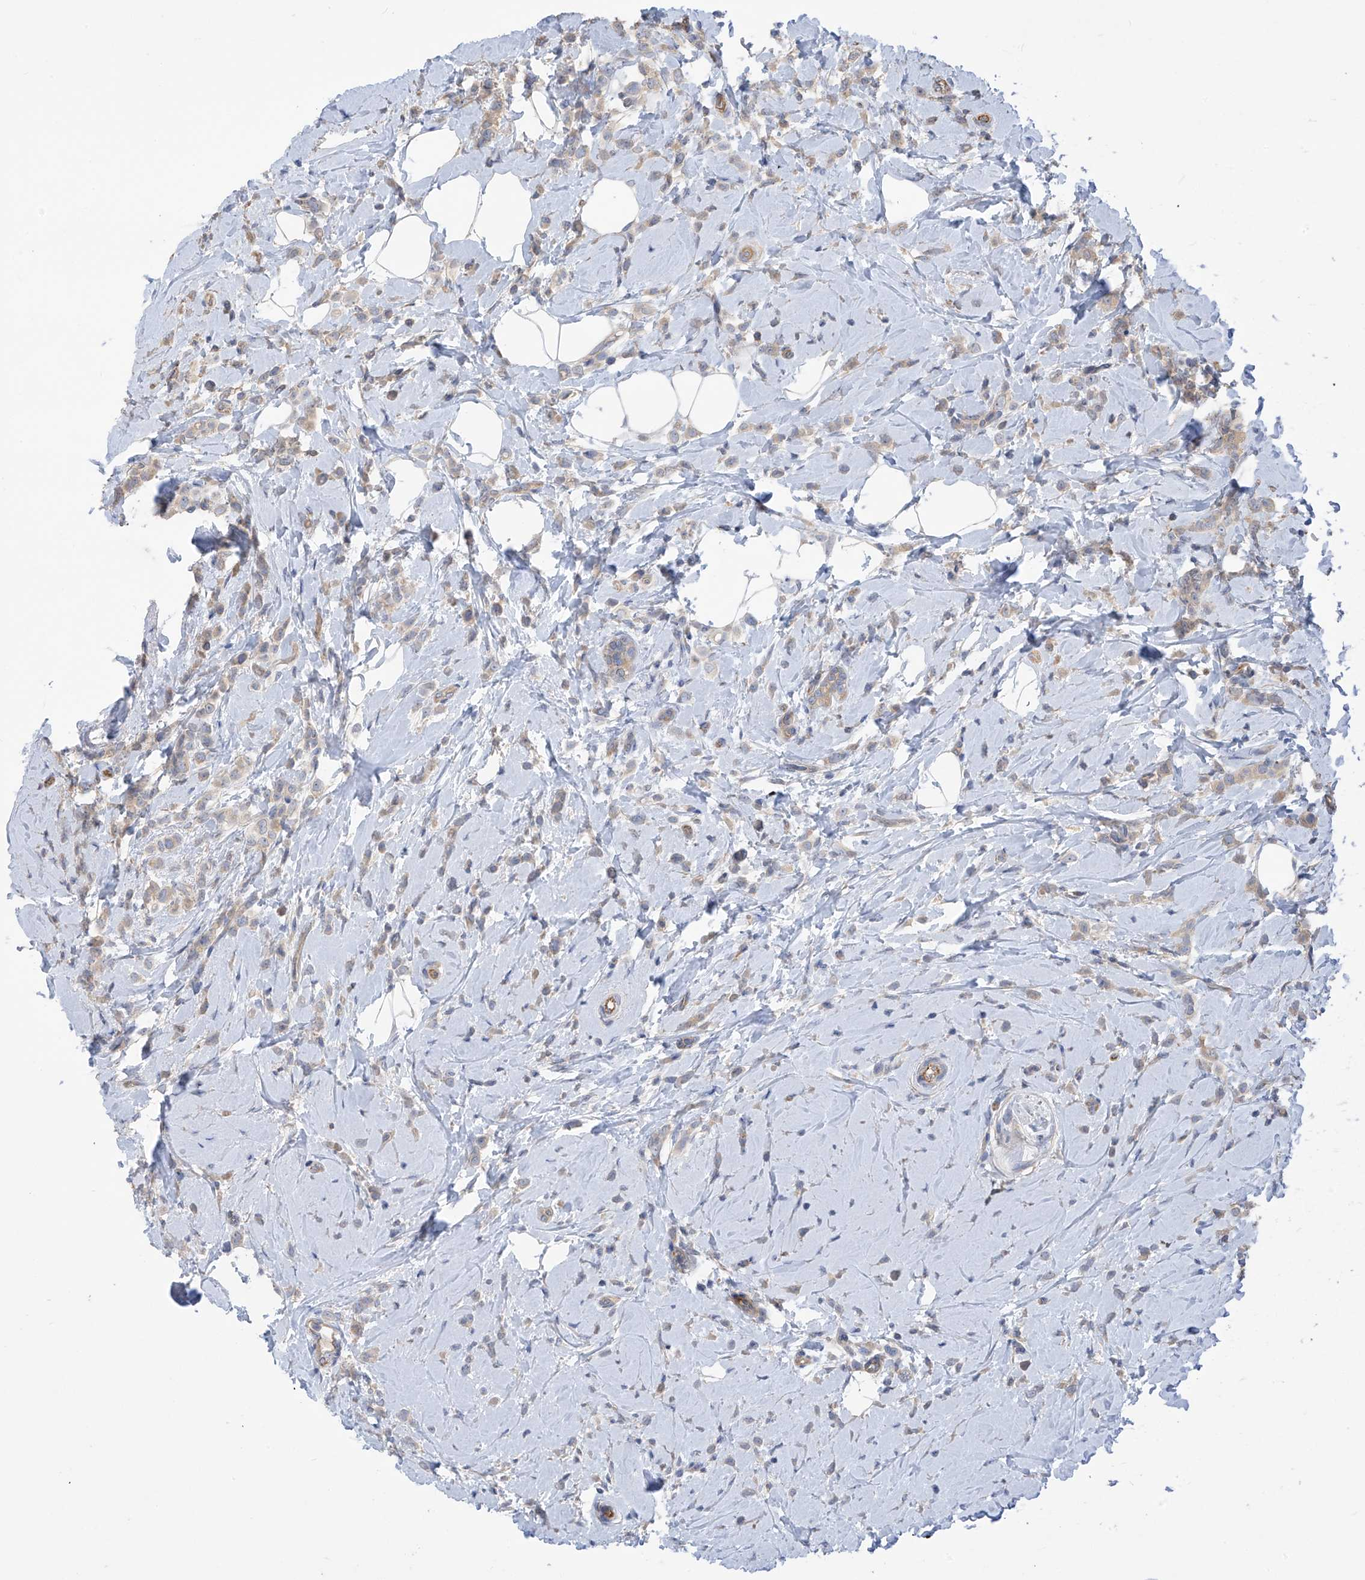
{"staining": {"intensity": "weak", "quantity": ">75%", "location": "cytoplasmic/membranous"}, "tissue": "breast cancer", "cell_type": "Tumor cells", "image_type": "cancer", "snomed": [{"axis": "morphology", "description": "Lobular carcinoma"}, {"axis": "topography", "description": "Breast"}], "caption": "Breast cancer stained with DAB immunohistochemistry displays low levels of weak cytoplasmic/membranous positivity in approximately >75% of tumor cells.", "gene": "PHACTR4", "patient": {"sex": "female", "age": 47}}